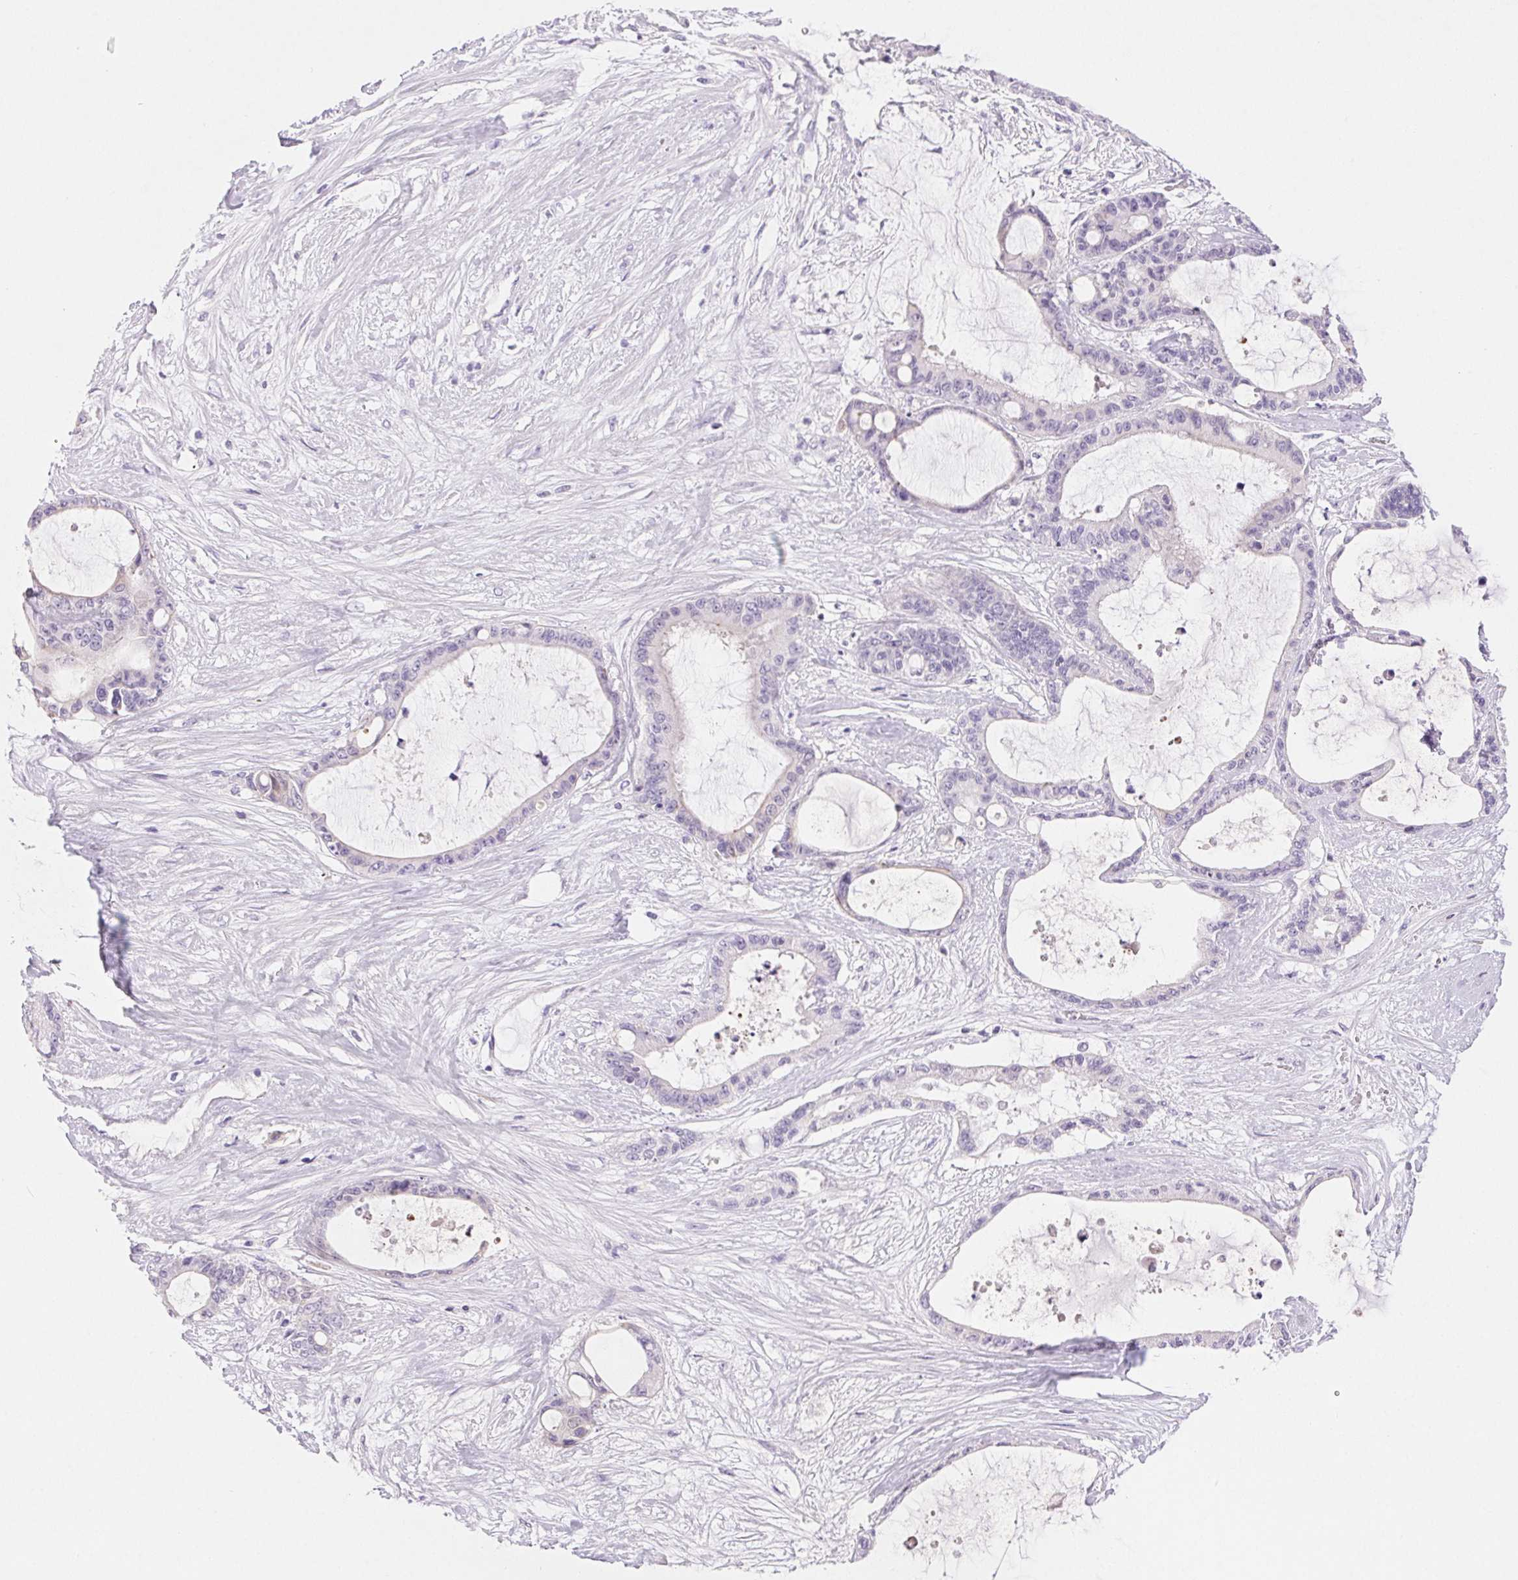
{"staining": {"intensity": "negative", "quantity": "none", "location": "none"}, "tissue": "liver cancer", "cell_type": "Tumor cells", "image_type": "cancer", "snomed": [{"axis": "morphology", "description": "Normal tissue, NOS"}, {"axis": "morphology", "description": "Cholangiocarcinoma"}, {"axis": "topography", "description": "Liver"}, {"axis": "topography", "description": "Peripheral nerve tissue"}], "caption": "Immunohistochemistry (IHC) of liver cholangiocarcinoma displays no positivity in tumor cells. The staining was performed using DAB to visualize the protein expression in brown, while the nuclei were stained in blue with hematoxylin (Magnification: 20x).", "gene": "CLDN16", "patient": {"sex": "female", "age": 73}}